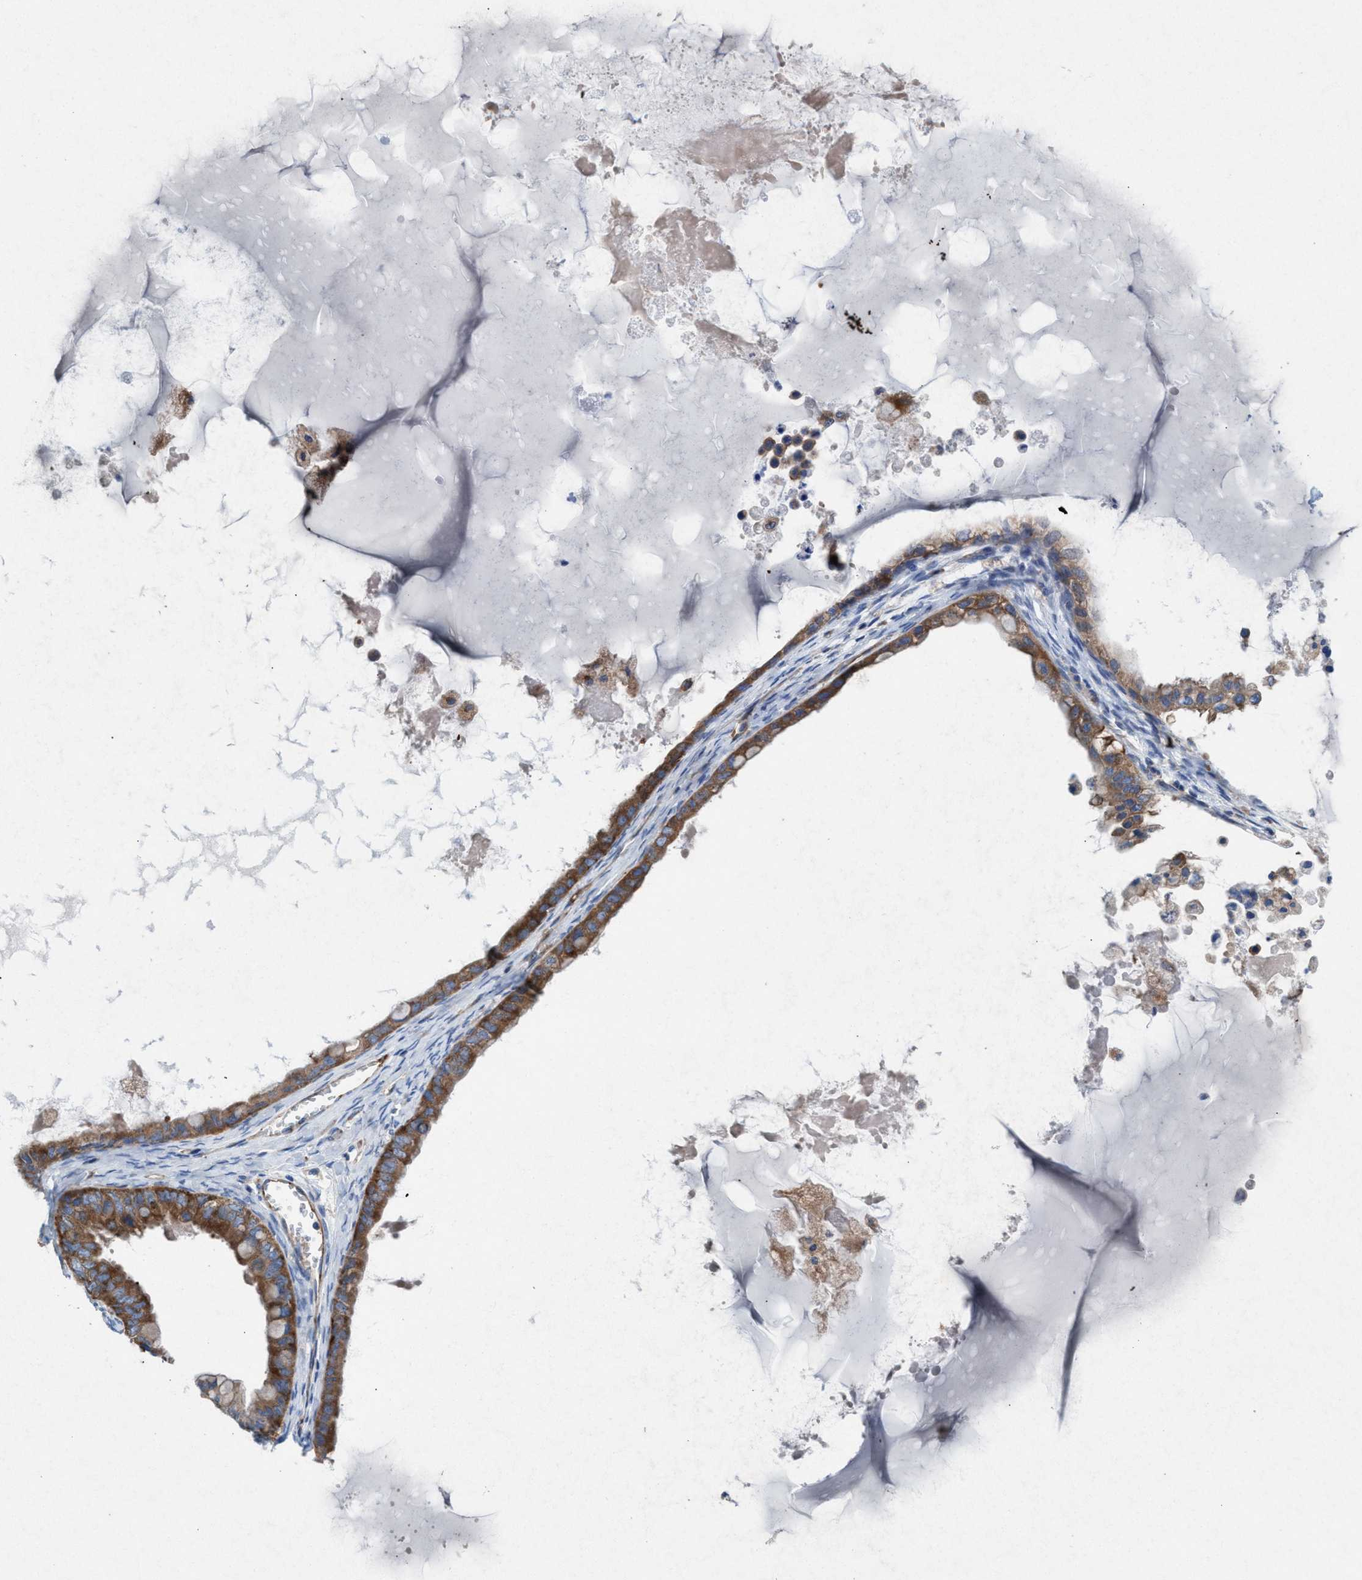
{"staining": {"intensity": "moderate", "quantity": ">75%", "location": "cytoplasmic/membranous"}, "tissue": "ovarian cancer", "cell_type": "Tumor cells", "image_type": "cancer", "snomed": [{"axis": "morphology", "description": "Cystadenocarcinoma, mucinous, NOS"}, {"axis": "topography", "description": "Ovary"}], "caption": "Mucinous cystadenocarcinoma (ovarian) tissue displays moderate cytoplasmic/membranous staining in approximately >75% of tumor cells", "gene": "NYAP1", "patient": {"sex": "female", "age": 80}}